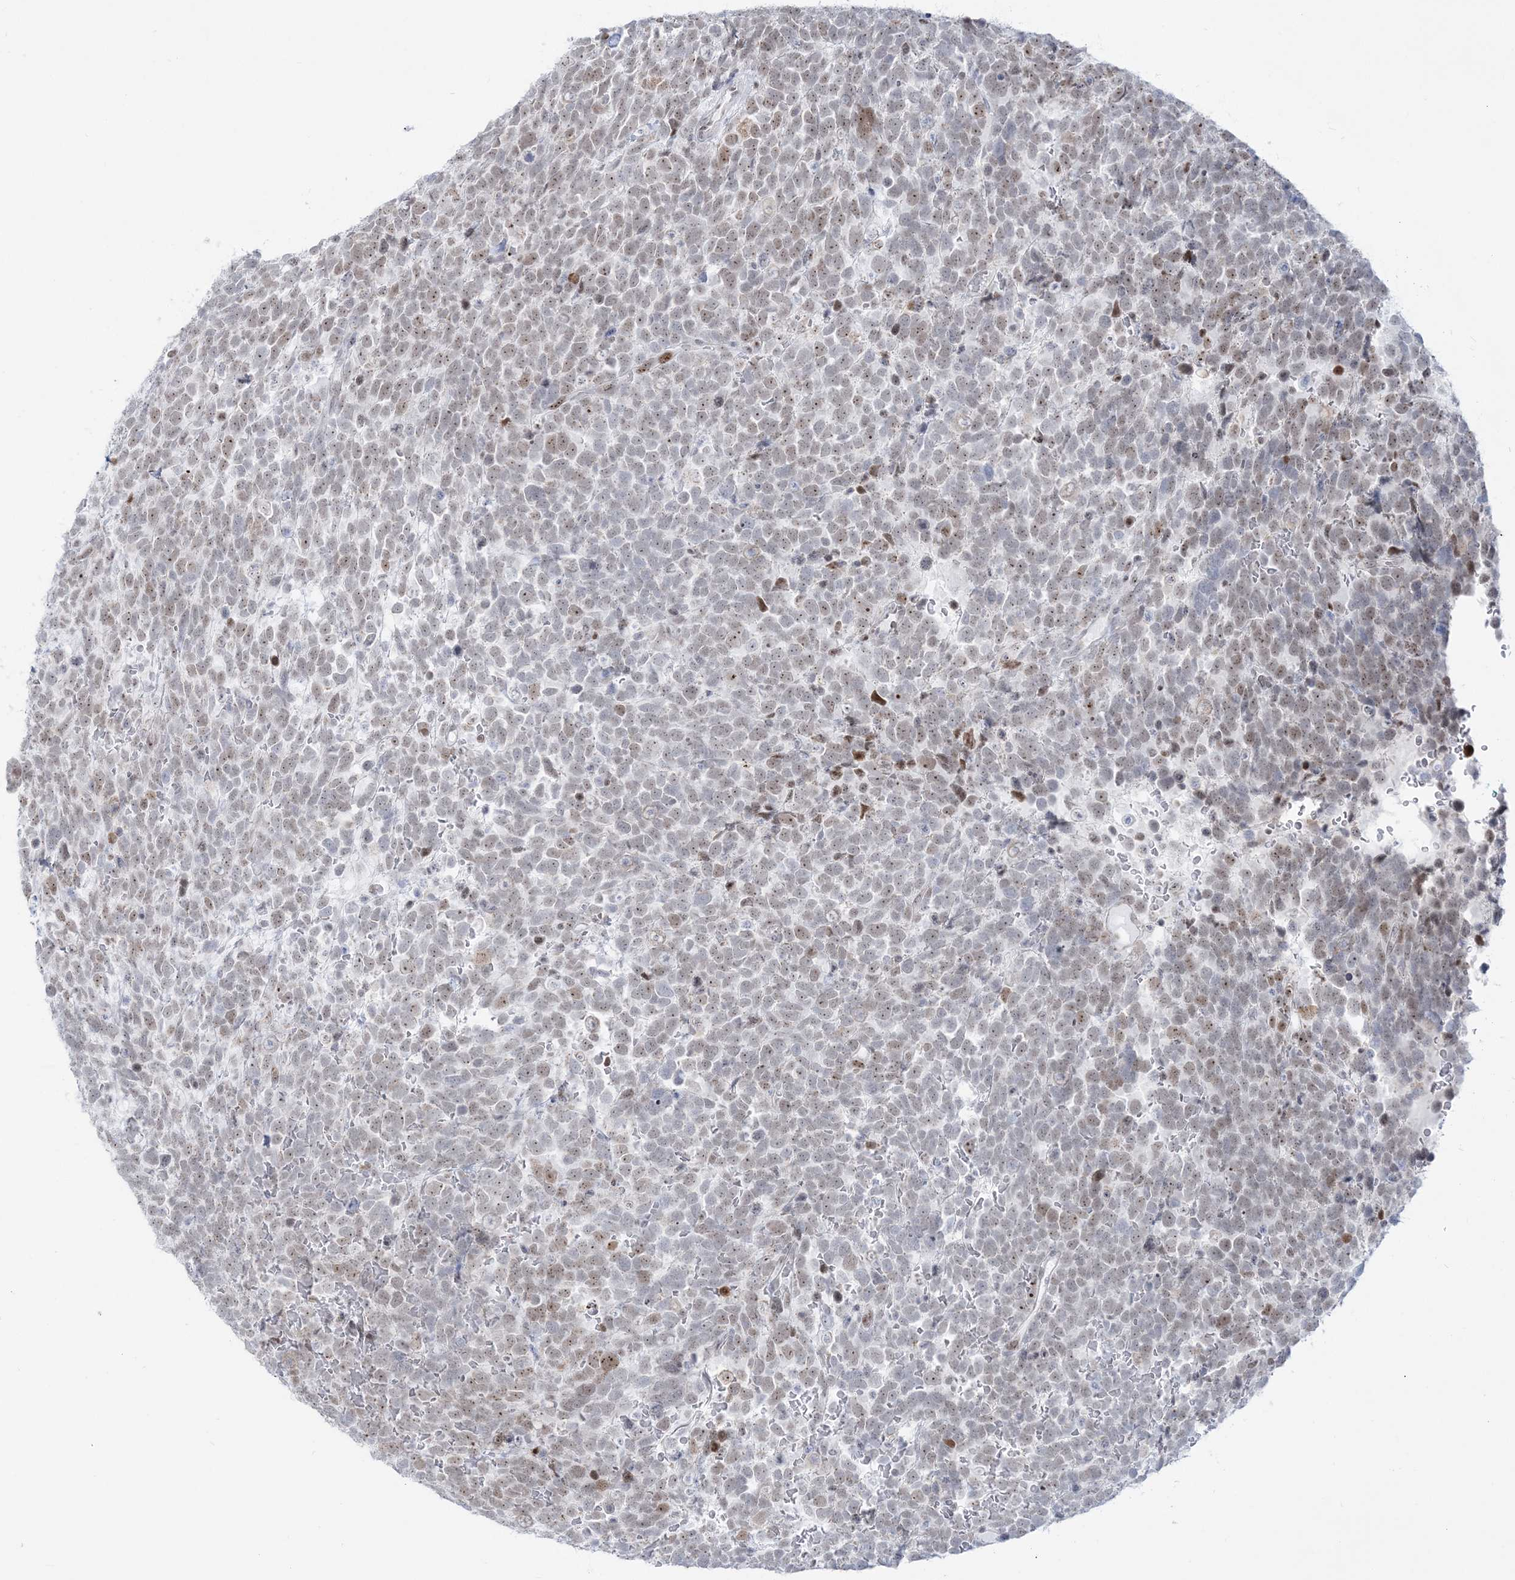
{"staining": {"intensity": "moderate", "quantity": "<25%", "location": "nuclear"}, "tissue": "urothelial cancer", "cell_type": "Tumor cells", "image_type": "cancer", "snomed": [{"axis": "morphology", "description": "Urothelial carcinoma, High grade"}, {"axis": "topography", "description": "Urinary bladder"}], "caption": "The micrograph displays immunohistochemical staining of high-grade urothelial carcinoma. There is moderate nuclear expression is appreciated in approximately <25% of tumor cells. Using DAB (brown) and hematoxylin (blue) stains, captured at high magnification using brightfield microscopy.", "gene": "DDX21", "patient": {"sex": "female", "age": 82}}